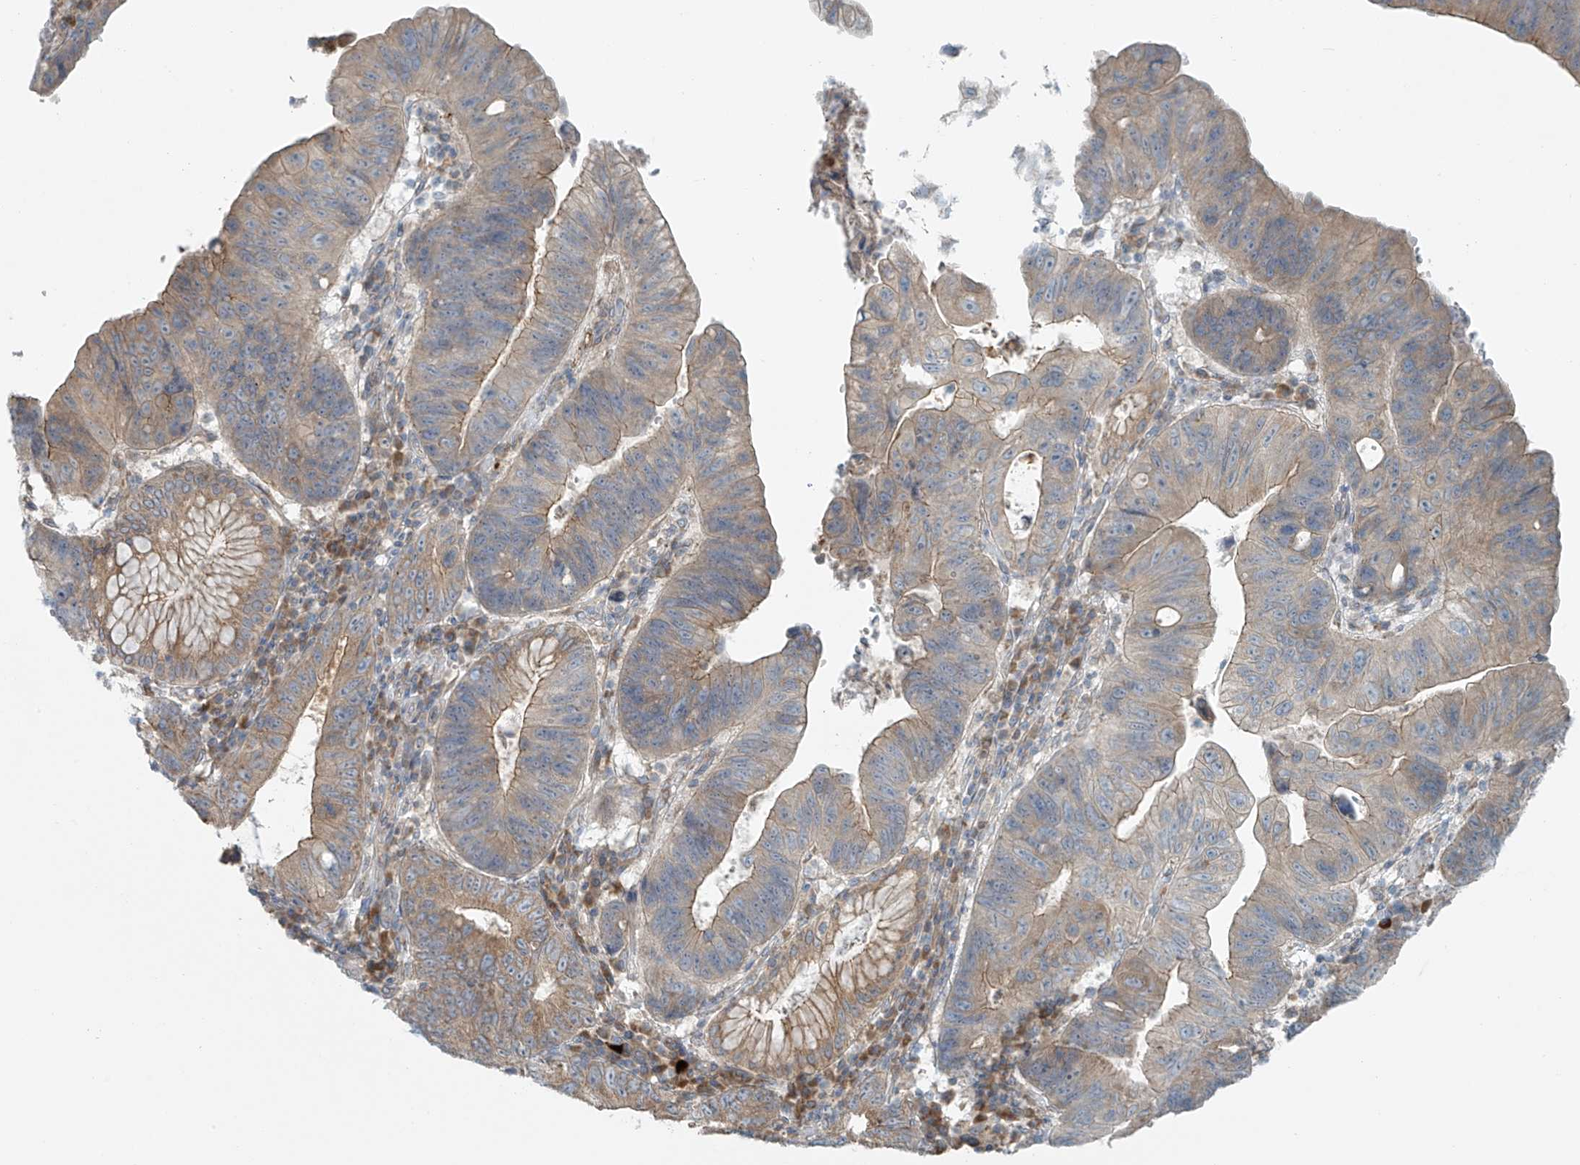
{"staining": {"intensity": "moderate", "quantity": "25%-75%", "location": "cytoplasmic/membranous"}, "tissue": "stomach cancer", "cell_type": "Tumor cells", "image_type": "cancer", "snomed": [{"axis": "morphology", "description": "Adenocarcinoma, NOS"}, {"axis": "topography", "description": "Stomach"}], "caption": "DAB (3,3'-diaminobenzidine) immunohistochemical staining of stomach cancer (adenocarcinoma) displays moderate cytoplasmic/membranous protein staining in approximately 25%-75% of tumor cells.", "gene": "LZTS3", "patient": {"sex": "male", "age": 59}}